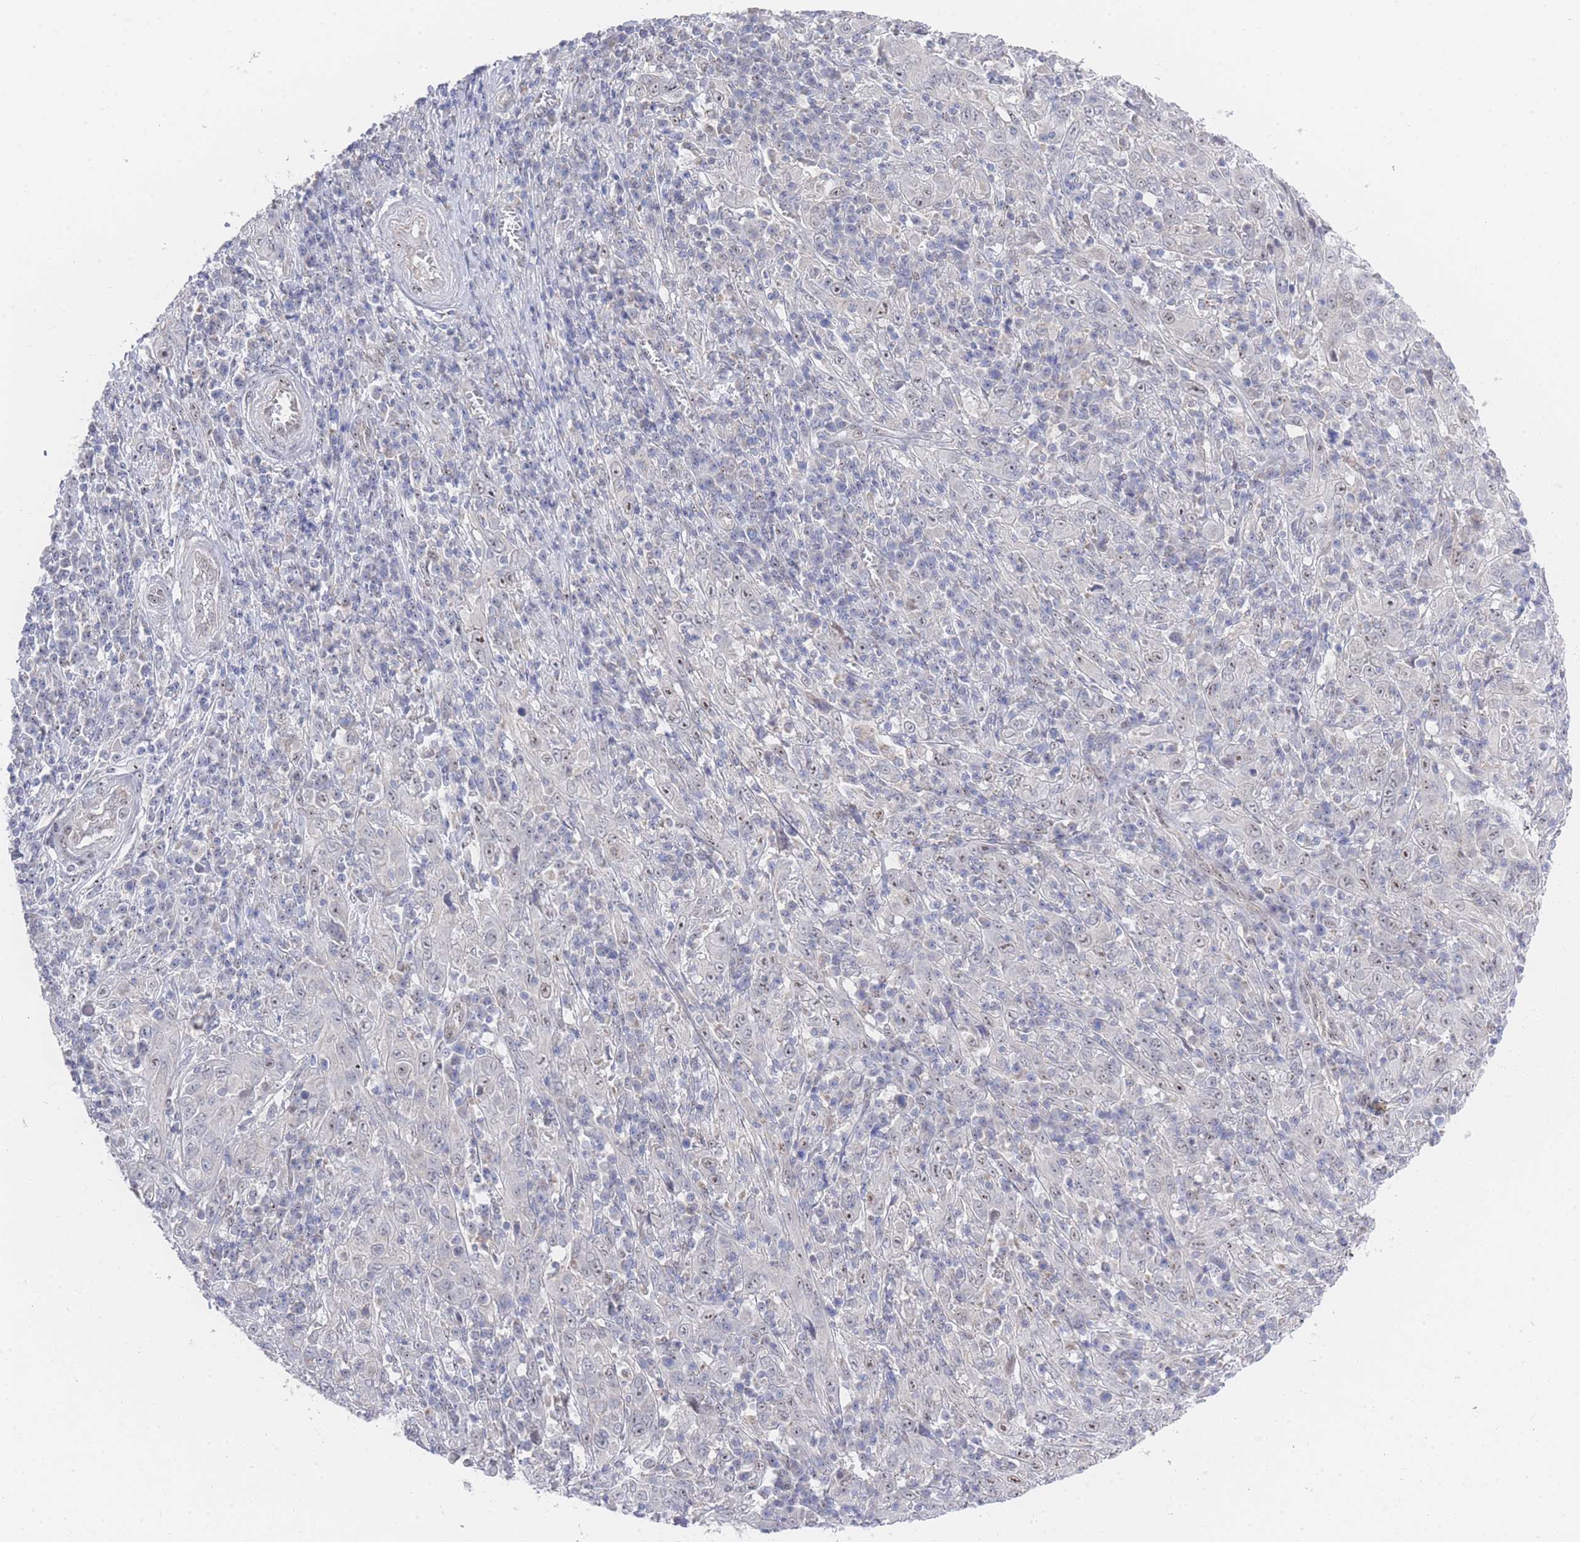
{"staining": {"intensity": "weak", "quantity": "<25%", "location": "nuclear"}, "tissue": "cervical cancer", "cell_type": "Tumor cells", "image_type": "cancer", "snomed": [{"axis": "morphology", "description": "Squamous cell carcinoma, NOS"}, {"axis": "topography", "description": "Cervix"}], "caption": "Squamous cell carcinoma (cervical) was stained to show a protein in brown. There is no significant expression in tumor cells. Brightfield microscopy of immunohistochemistry stained with DAB (3,3'-diaminobenzidine) (brown) and hematoxylin (blue), captured at high magnification.", "gene": "ZNF142", "patient": {"sex": "female", "age": 46}}